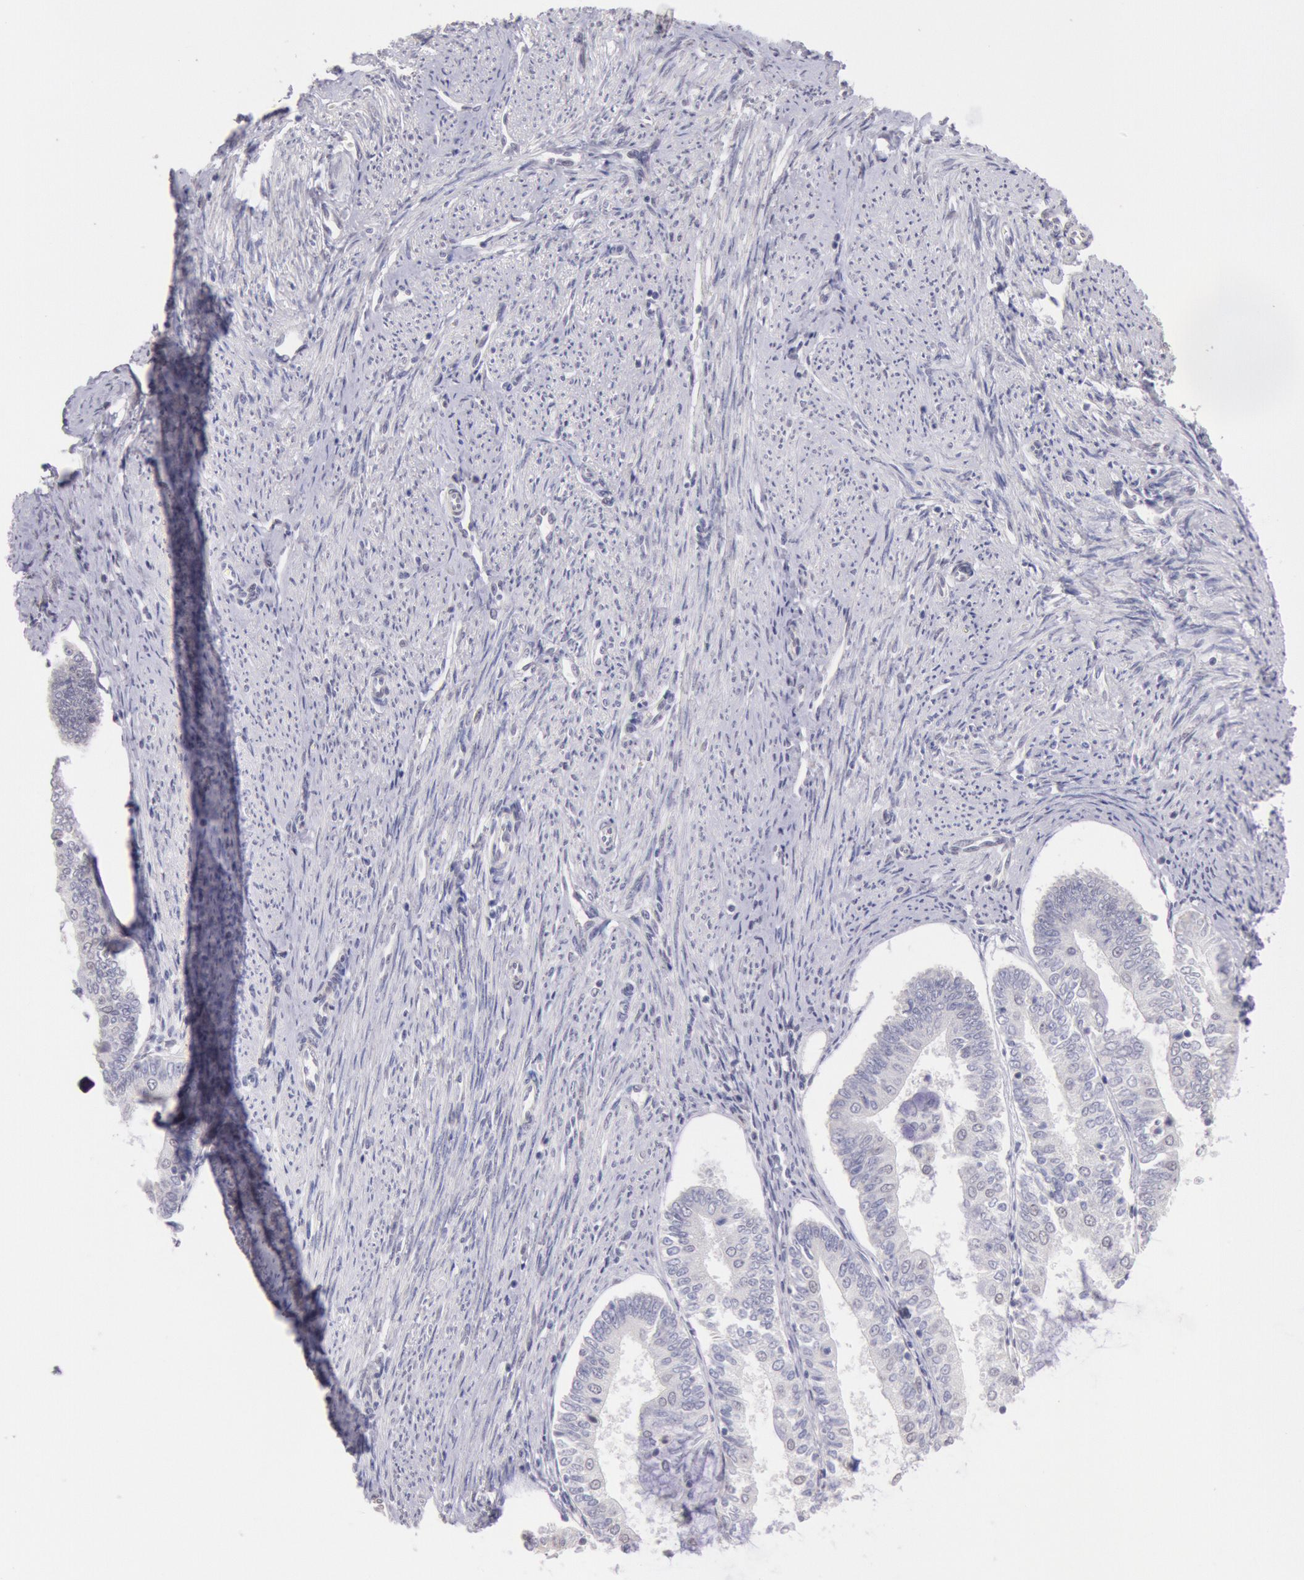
{"staining": {"intensity": "negative", "quantity": "none", "location": "none"}, "tissue": "endometrial cancer", "cell_type": "Tumor cells", "image_type": "cancer", "snomed": [{"axis": "morphology", "description": "Adenocarcinoma, NOS"}, {"axis": "topography", "description": "Endometrium"}], "caption": "Immunohistochemical staining of human endometrial cancer (adenocarcinoma) exhibits no significant expression in tumor cells.", "gene": "FRMD6", "patient": {"sex": "female", "age": 75}}